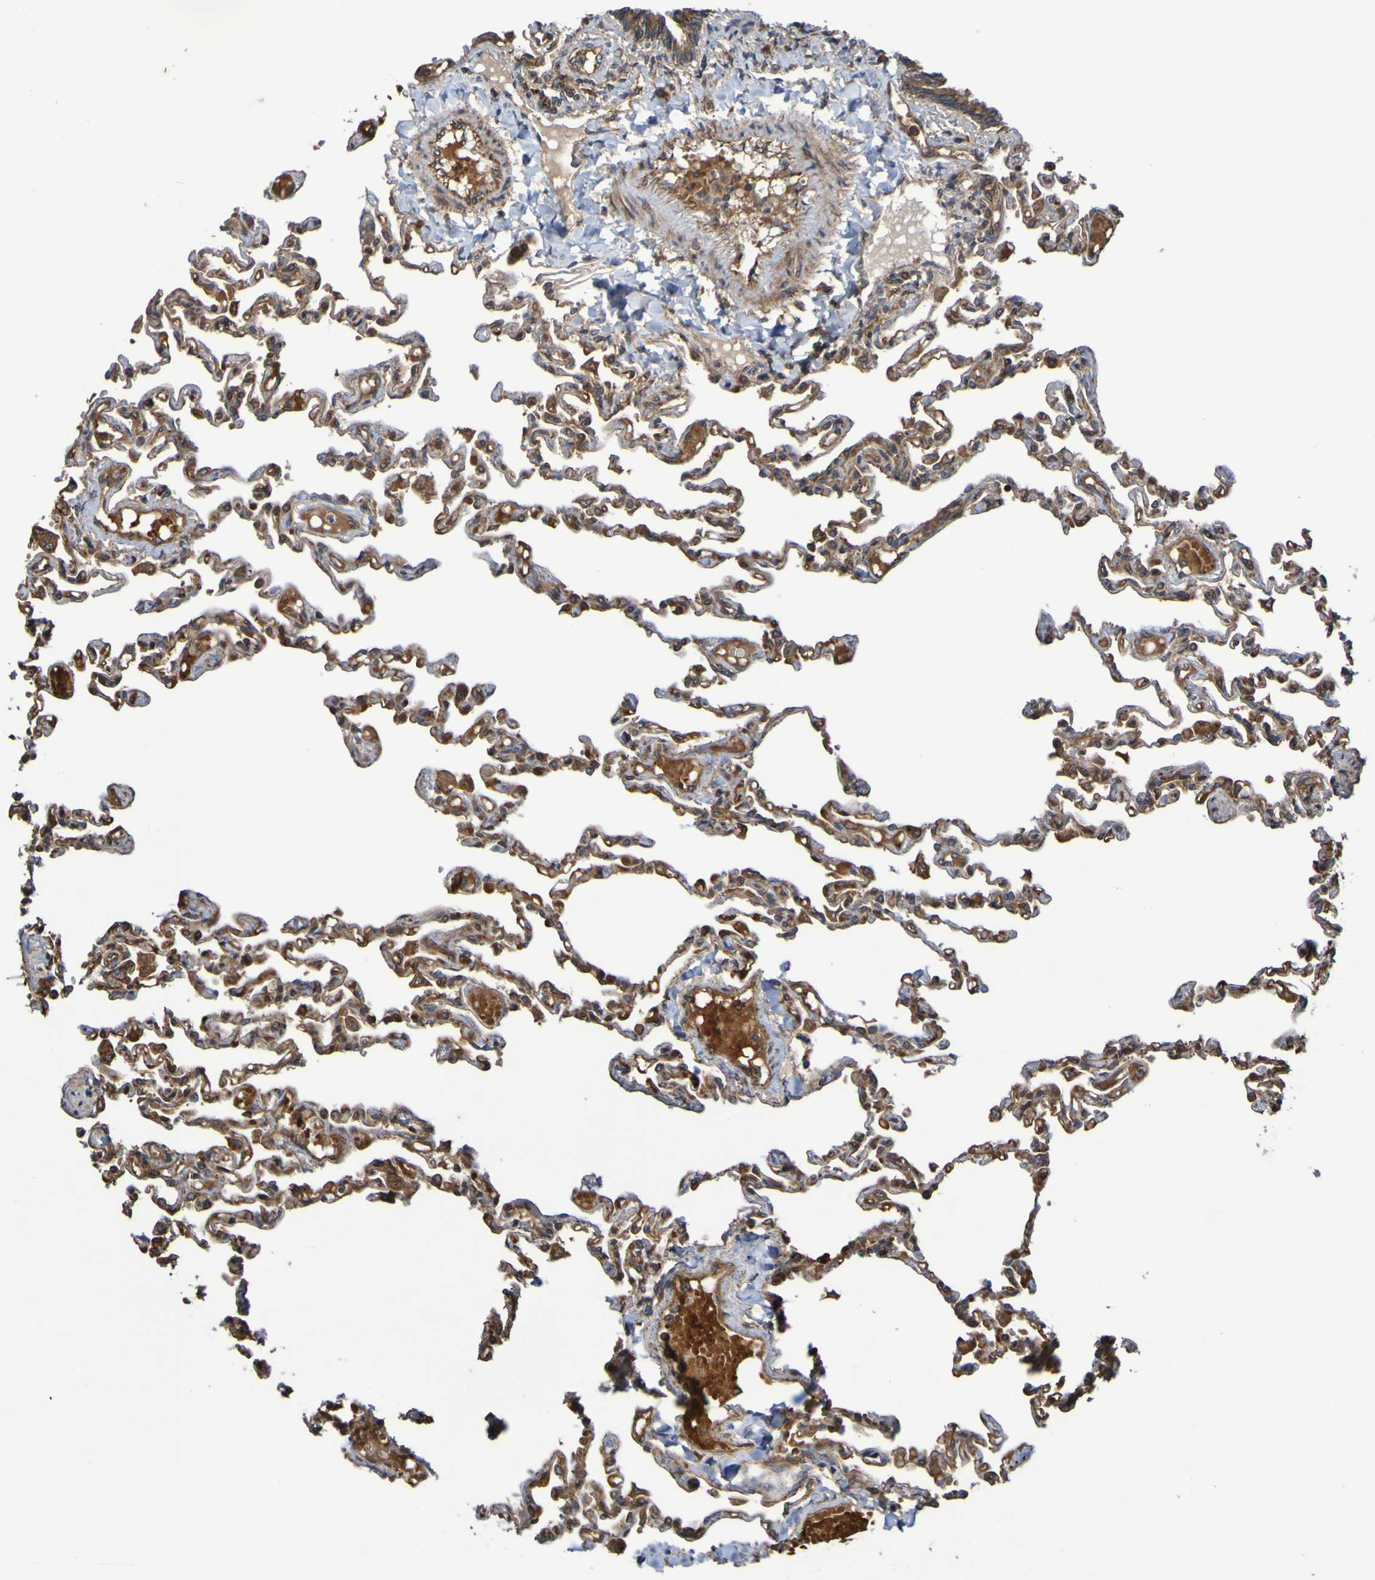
{"staining": {"intensity": "moderate", "quantity": ">75%", "location": "cytoplasmic/membranous"}, "tissue": "lung", "cell_type": "Alveolar cells", "image_type": "normal", "snomed": [{"axis": "morphology", "description": "Normal tissue, NOS"}, {"axis": "topography", "description": "Lung"}], "caption": "Protein expression analysis of benign human lung reveals moderate cytoplasmic/membranous expression in approximately >75% of alveolar cells.", "gene": "UCN", "patient": {"sex": "male", "age": 21}}